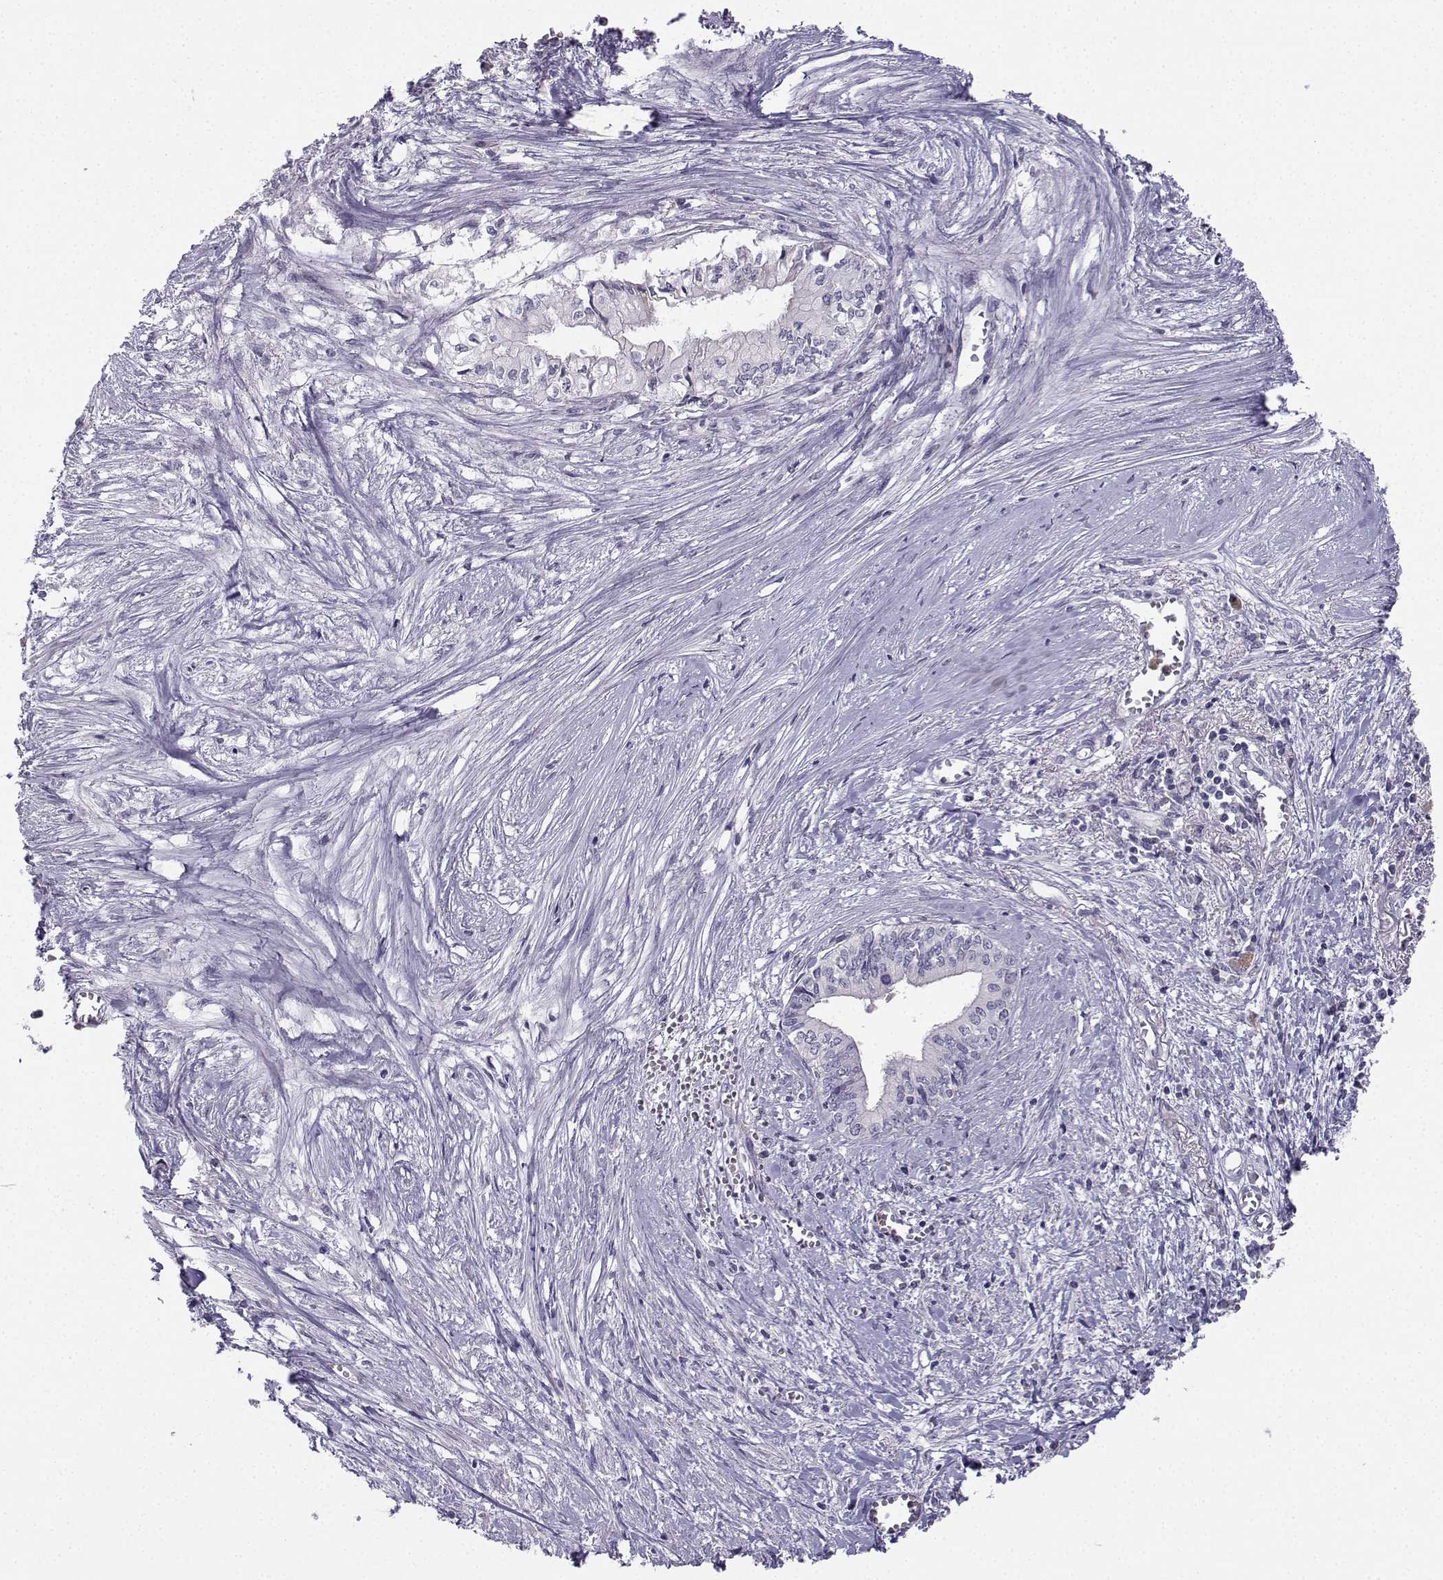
{"staining": {"intensity": "negative", "quantity": "none", "location": "none"}, "tissue": "pancreatic cancer", "cell_type": "Tumor cells", "image_type": "cancer", "snomed": [{"axis": "morphology", "description": "Adenocarcinoma, NOS"}, {"axis": "topography", "description": "Pancreas"}], "caption": "Immunohistochemistry image of human pancreatic cancer (adenocarcinoma) stained for a protein (brown), which shows no positivity in tumor cells. Nuclei are stained in blue.", "gene": "CALY", "patient": {"sex": "female", "age": 61}}